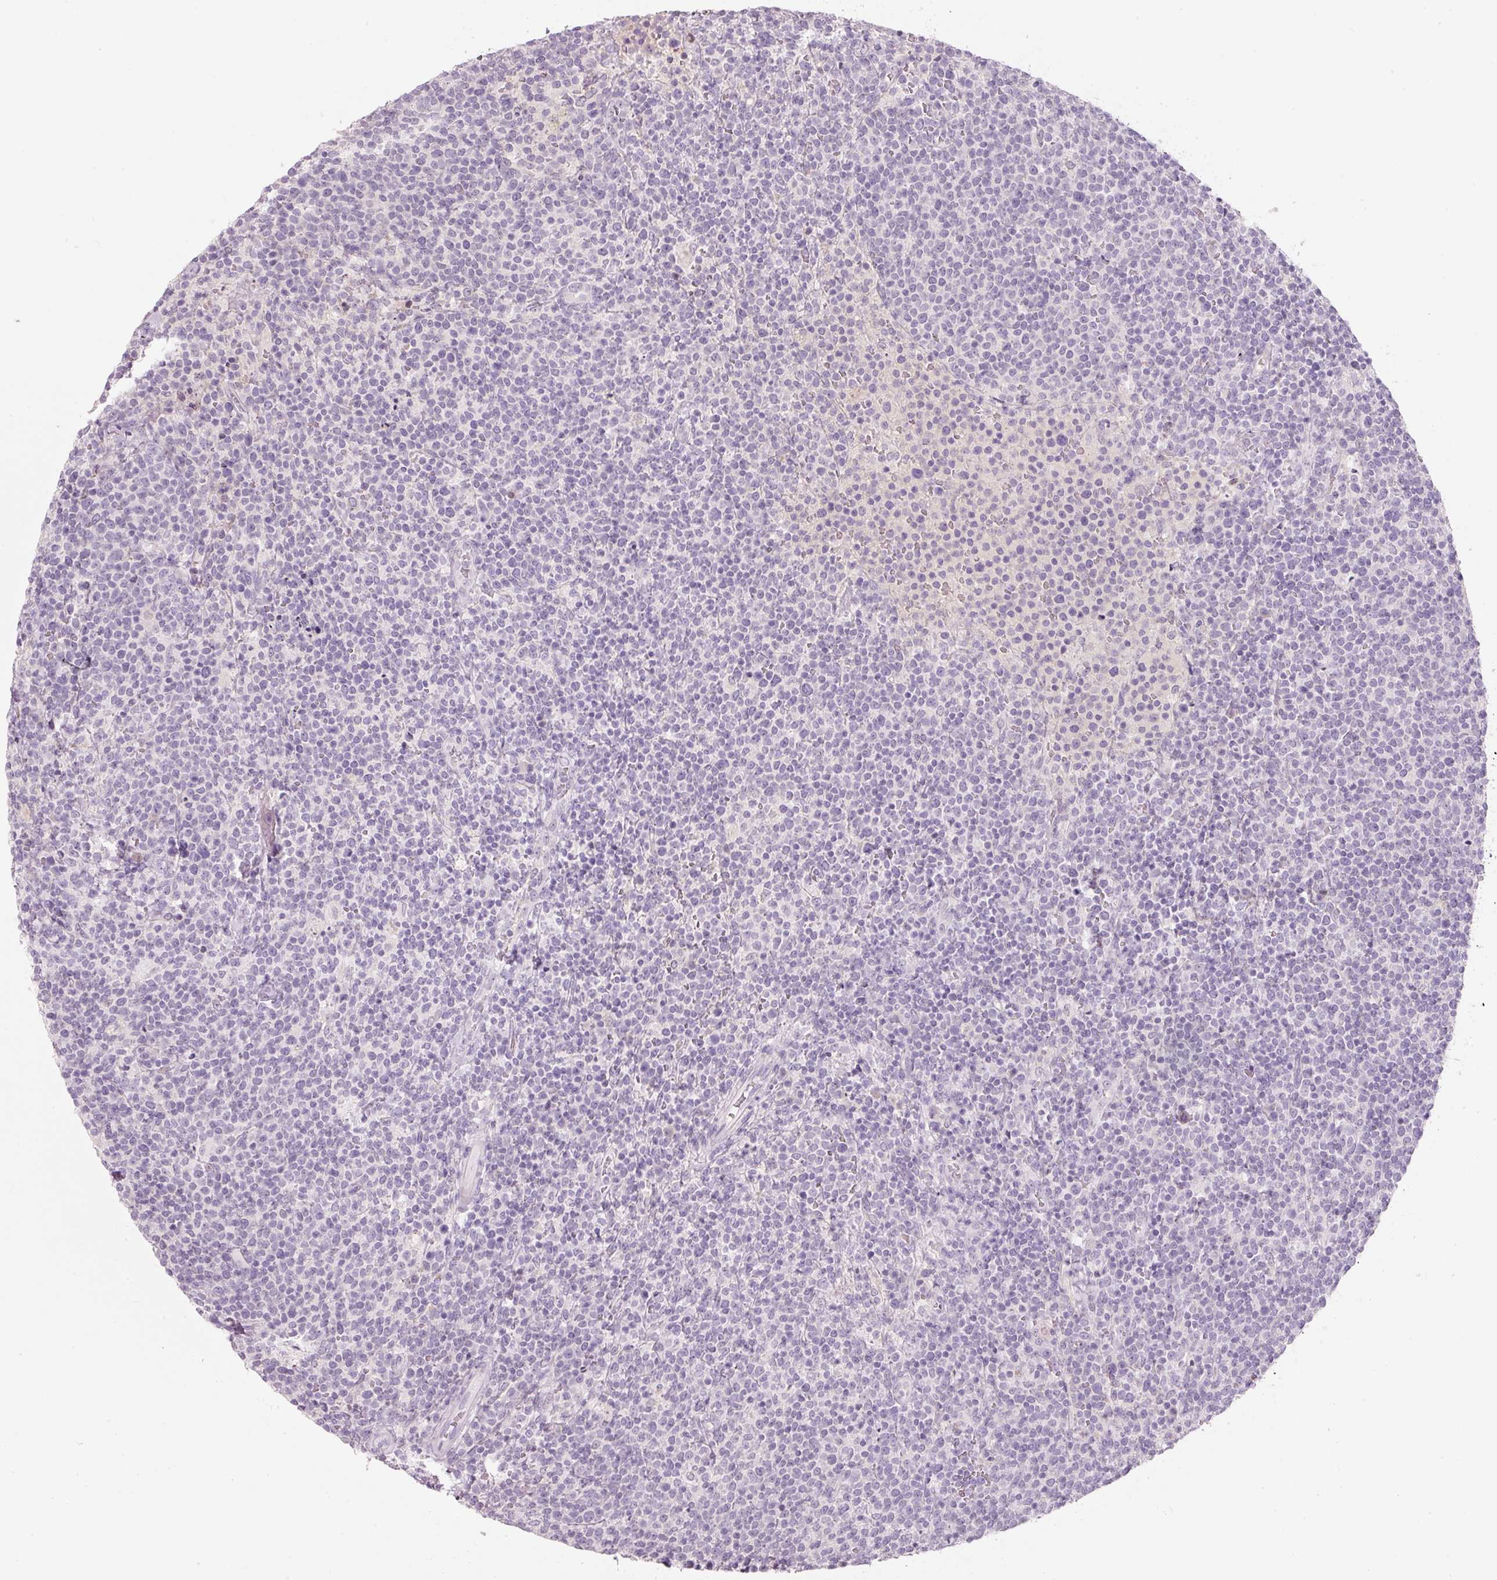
{"staining": {"intensity": "negative", "quantity": "none", "location": "none"}, "tissue": "lymphoma", "cell_type": "Tumor cells", "image_type": "cancer", "snomed": [{"axis": "morphology", "description": "Malignant lymphoma, non-Hodgkin's type, High grade"}, {"axis": "topography", "description": "Lymph node"}], "caption": "Immunohistochemistry (IHC) of lymphoma reveals no positivity in tumor cells. Brightfield microscopy of immunohistochemistry (IHC) stained with DAB (brown) and hematoxylin (blue), captured at high magnification.", "gene": "ENSG00000206549", "patient": {"sex": "male", "age": 61}}